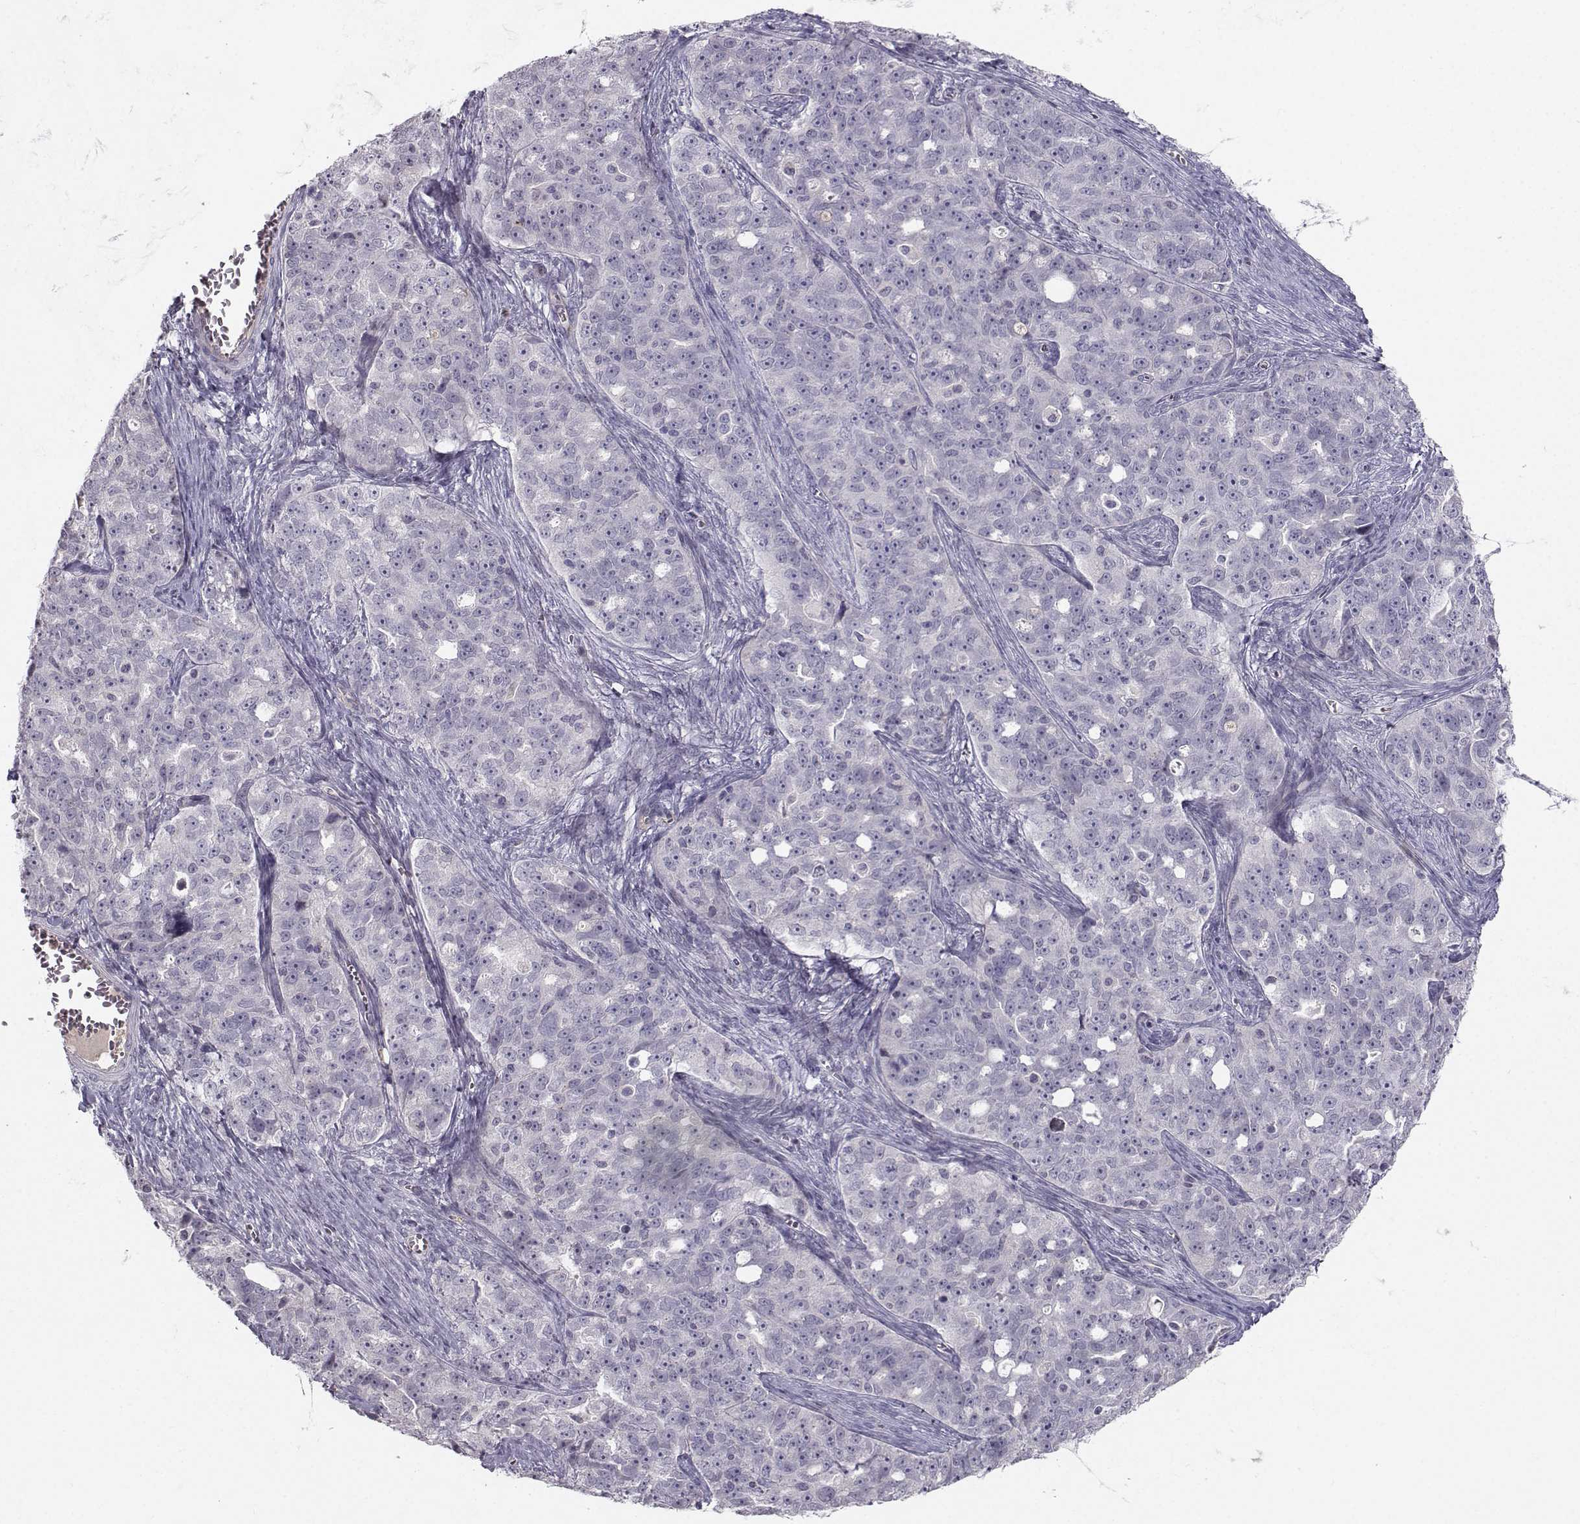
{"staining": {"intensity": "negative", "quantity": "none", "location": "none"}, "tissue": "ovarian cancer", "cell_type": "Tumor cells", "image_type": "cancer", "snomed": [{"axis": "morphology", "description": "Cystadenocarcinoma, serous, NOS"}, {"axis": "topography", "description": "Ovary"}], "caption": "IHC micrograph of neoplastic tissue: human serous cystadenocarcinoma (ovarian) stained with DAB reveals no significant protein staining in tumor cells.", "gene": "OPRD1", "patient": {"sex": "female", "age": 51}}